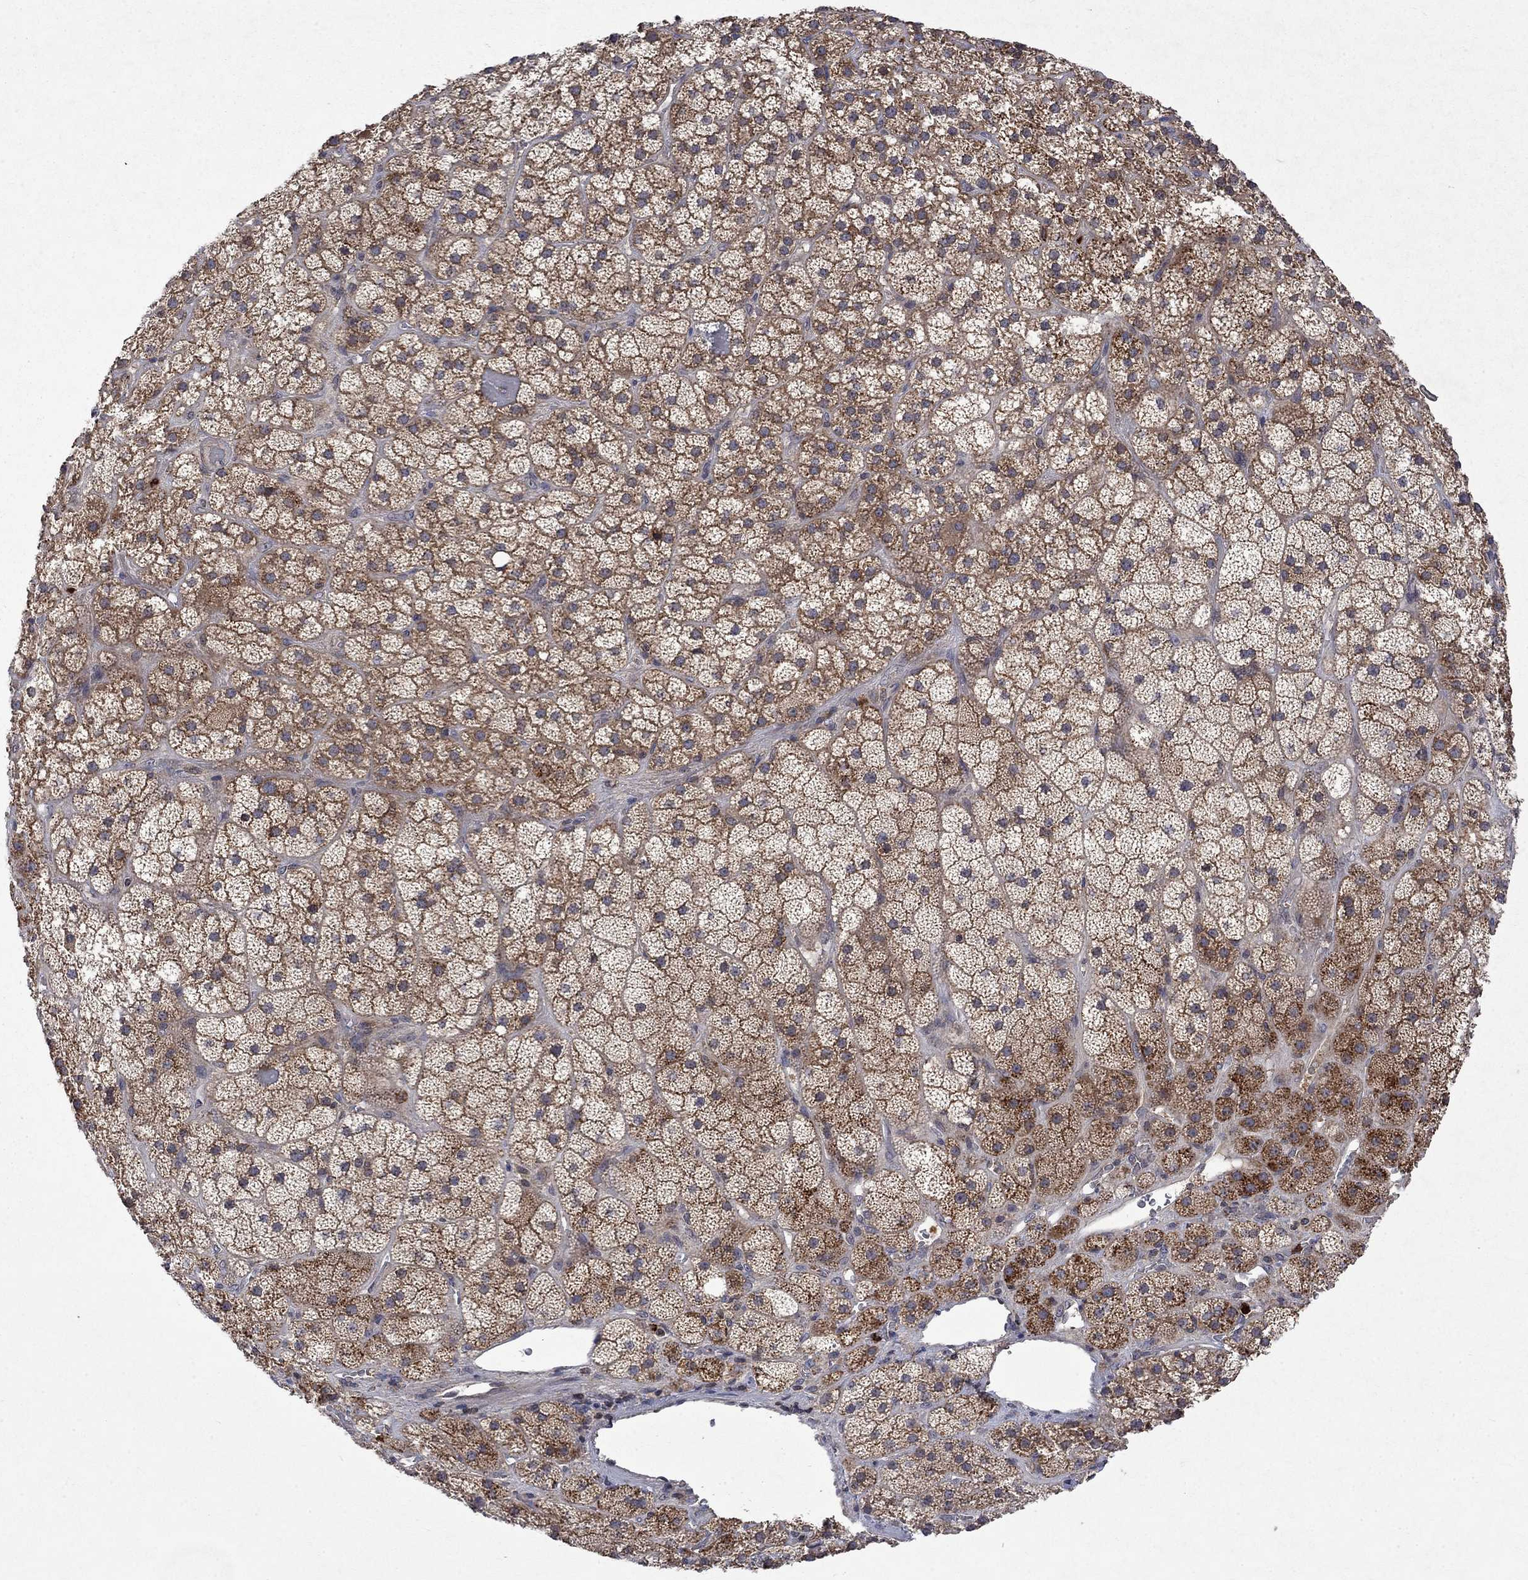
{"staining": {"intensity": "moderate", "quantity": ">75%", "location": "cytoplasmic/membranous"}, "tissue": "adrenal gland", "cell_type": "Glandular cells", "image_type": "normal", "snomed": [{"axis": "morphology", "description": "Normal tissue, NOS"}, {"axis": "topography", "description": "Adrenal gland"}], "caption": "Moderate cytoplasmic/membranous staining is appreciated in approximately >75% of glandular cells in unremarkable adrenal gland. Using DAB (brown) and hematoxylin (blue) stains, captured at high magnification using brightfield microscopy.", "gene": "TMEM33", "patient": {"sex": "male", "age": 57}}